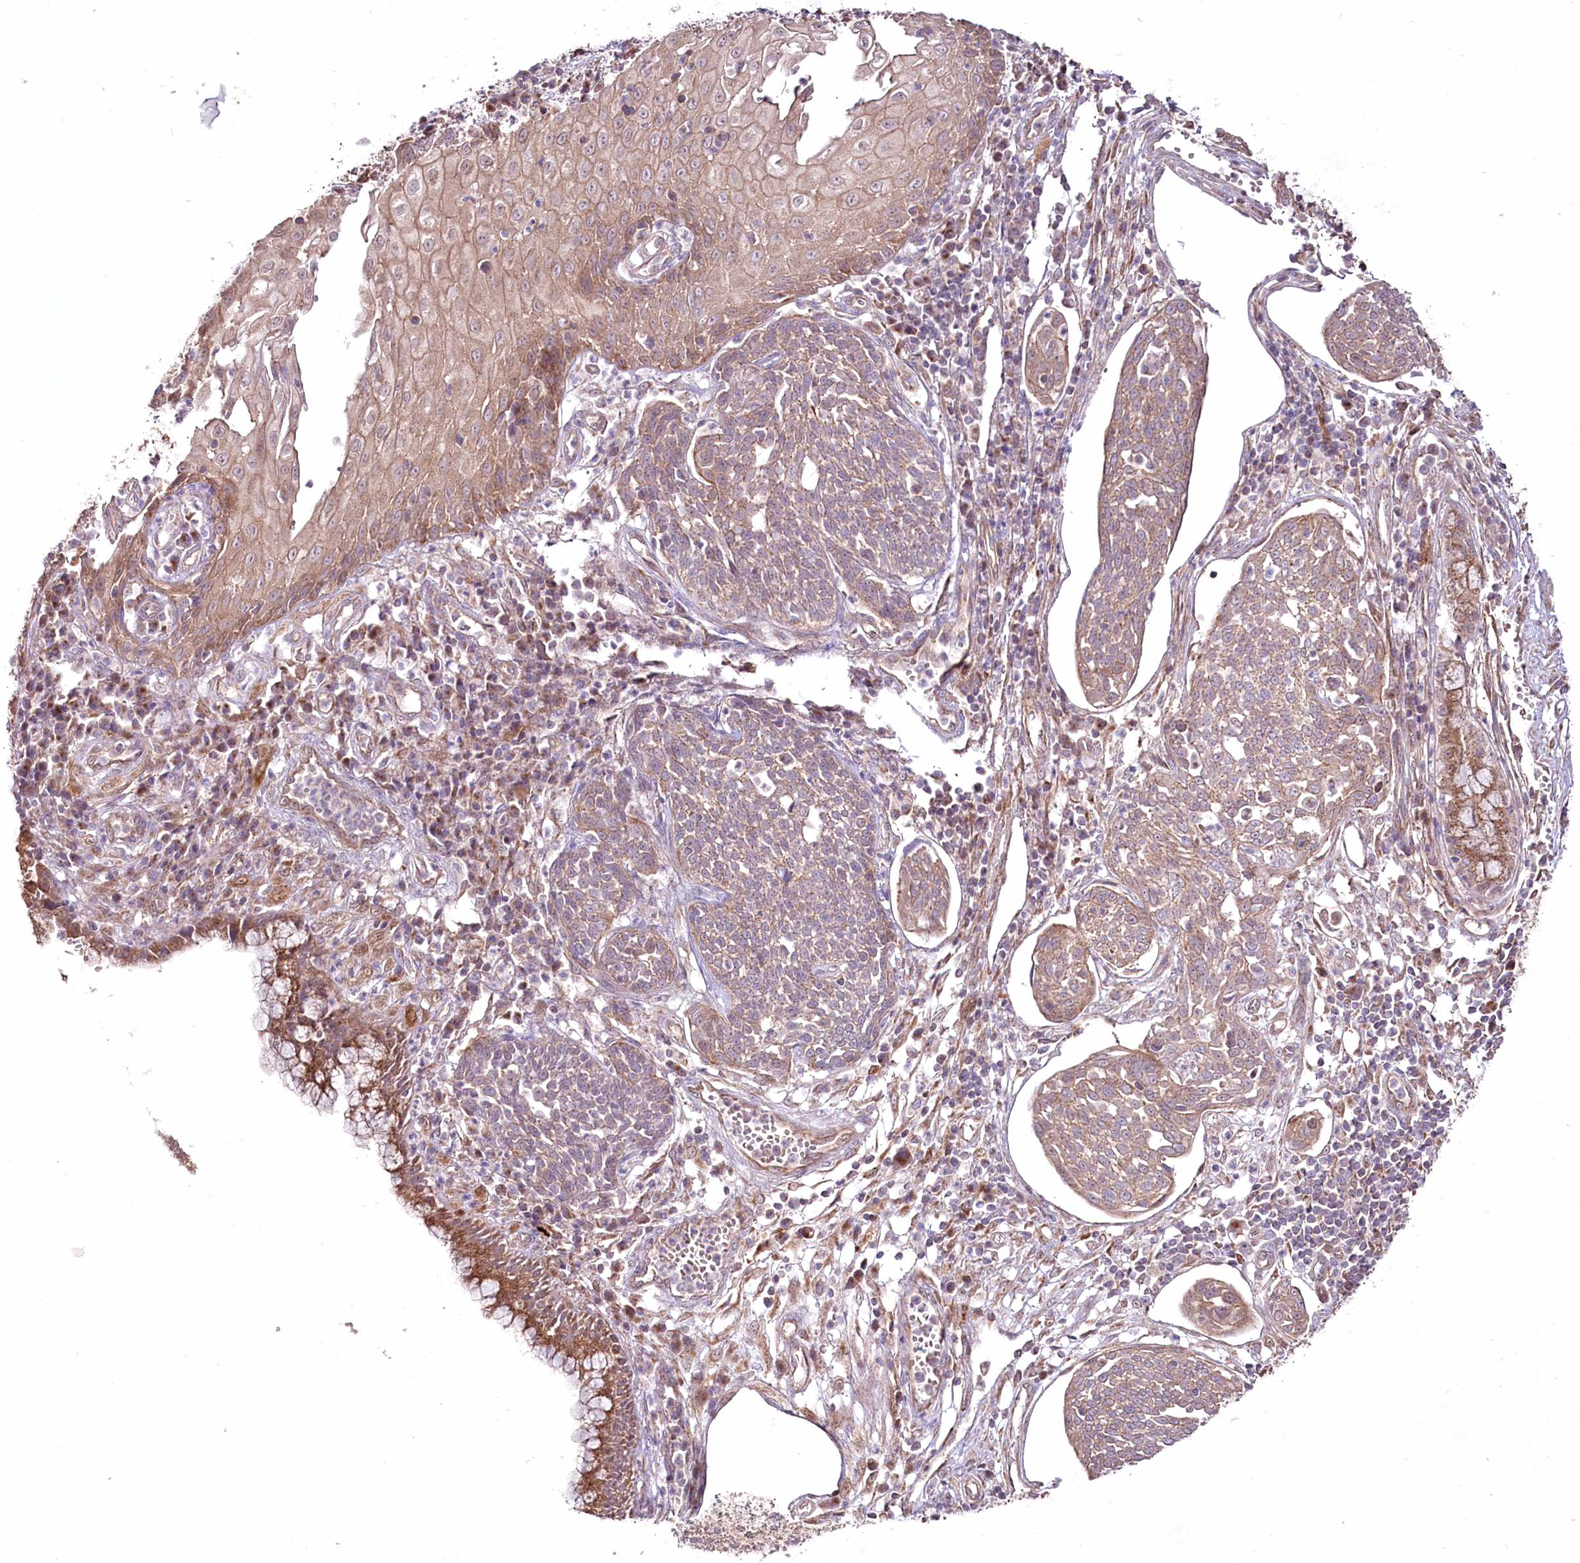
{"staining": {"intensity": "moderate", "quantity": ">75%", "location": "cytoplasmic/membranous"}, "tissue": "cervical cancer", "cell_type": "Tumor cells", "image_type": "cancer", "snomed": [{"axis": "morphology", "description": "Squamous cell carcinoma, NOS"}, {"axis": "topography", "description": "Cervix"}], "caption": "Cervical cancer (squamous cell carcinoma) stained for a protein displays moderate cytoplasmic/membranous positivity in tumor cells.", "gene": "REXO2", "patient": {"sex": "female", "age": 34}}